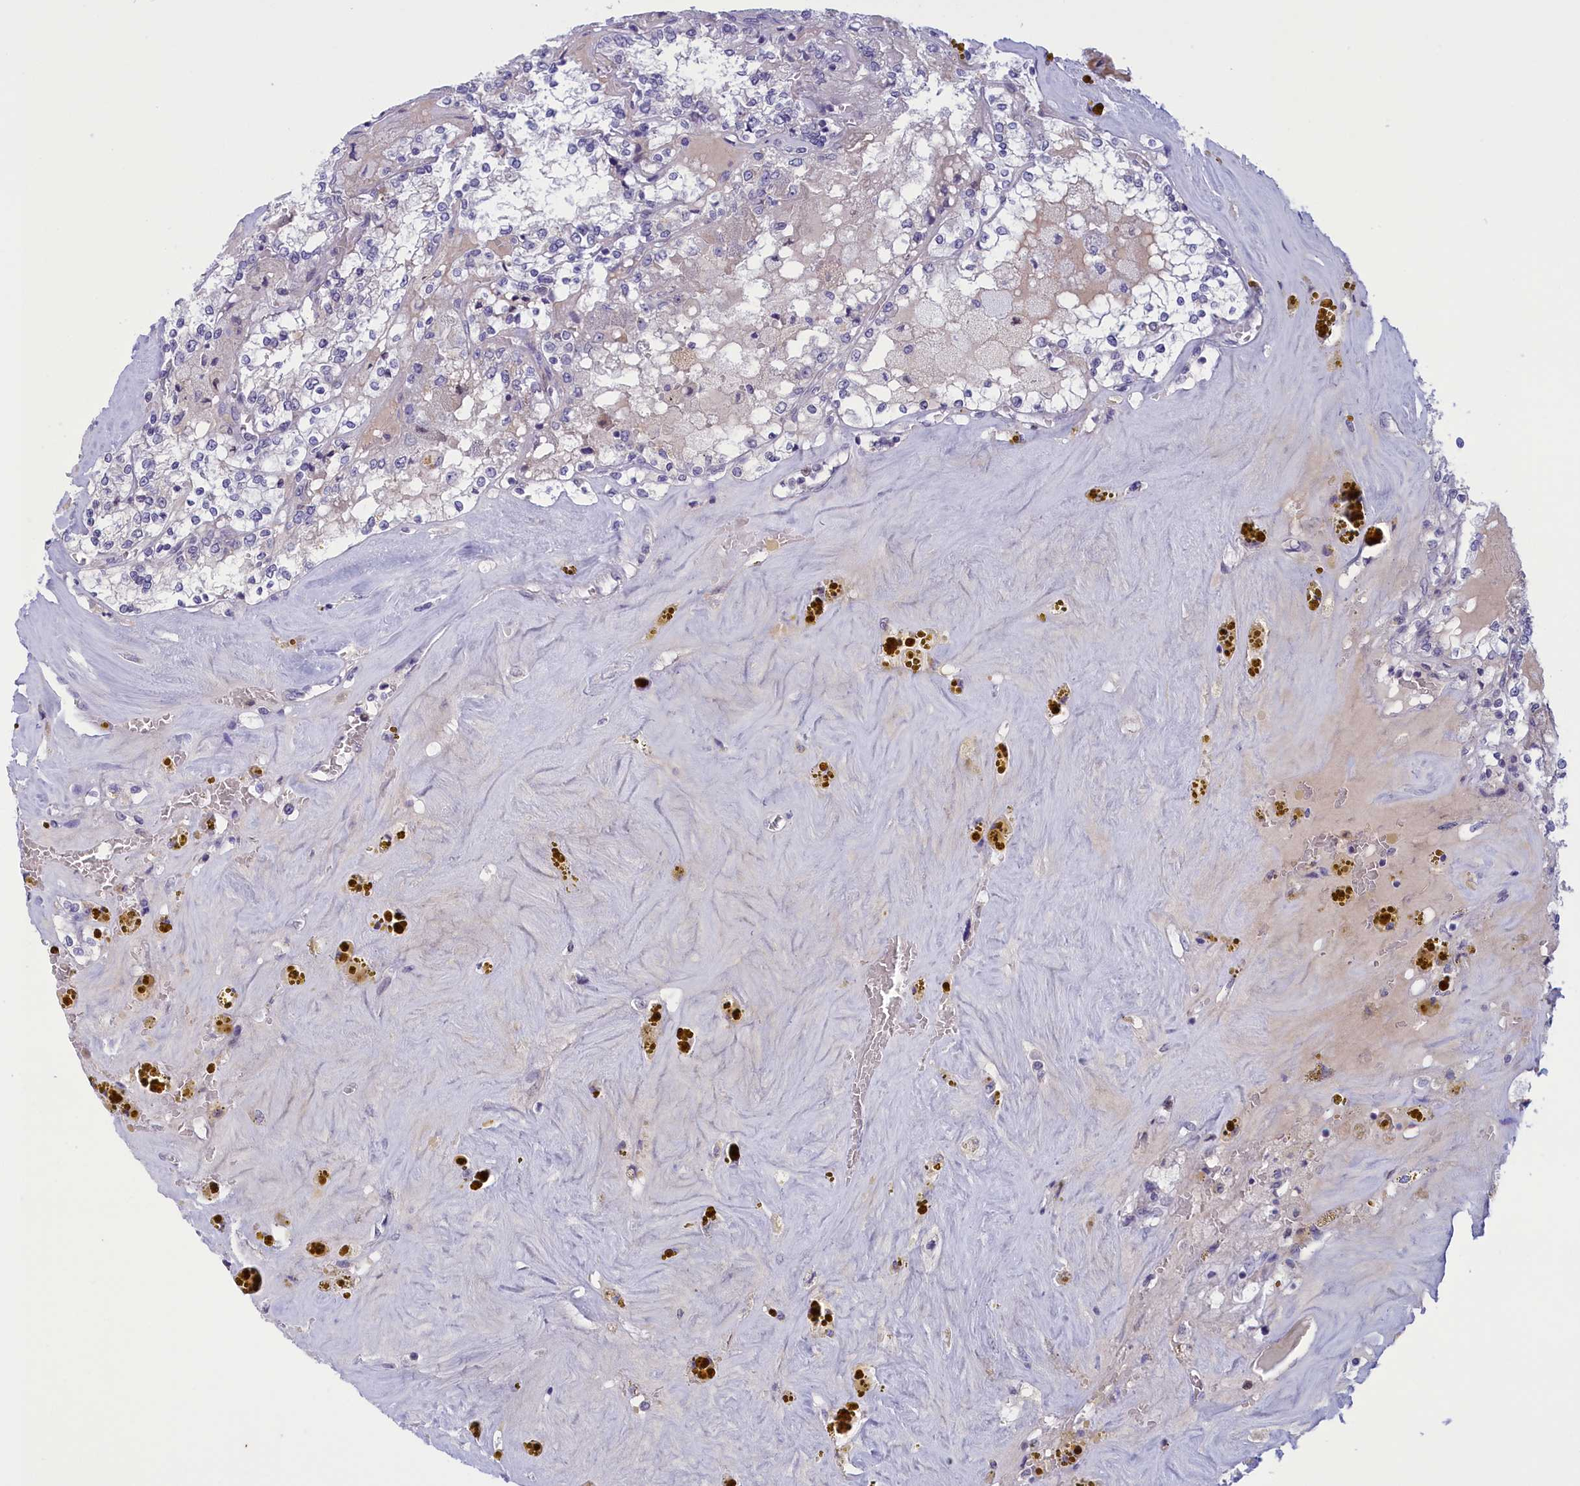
{"staining": {"intensity": "negative", "quantity": "none", "location": "none"}, "tissue": "renal cancer", "cell_type": "Tumor cells", "image_type": "cancer", "snomed": [{"axis": "morphology", "description": "Adenocarcinoma, NOS"}, {"axis": "topography", "description": "Kidney"}], "caption": "Immunohistochemistry (IHC) of human renal adenocarcinoma shows no staining in tumor cells.", "gene": "ELOA2", "patient": {"sex": "female", "age": 56}}